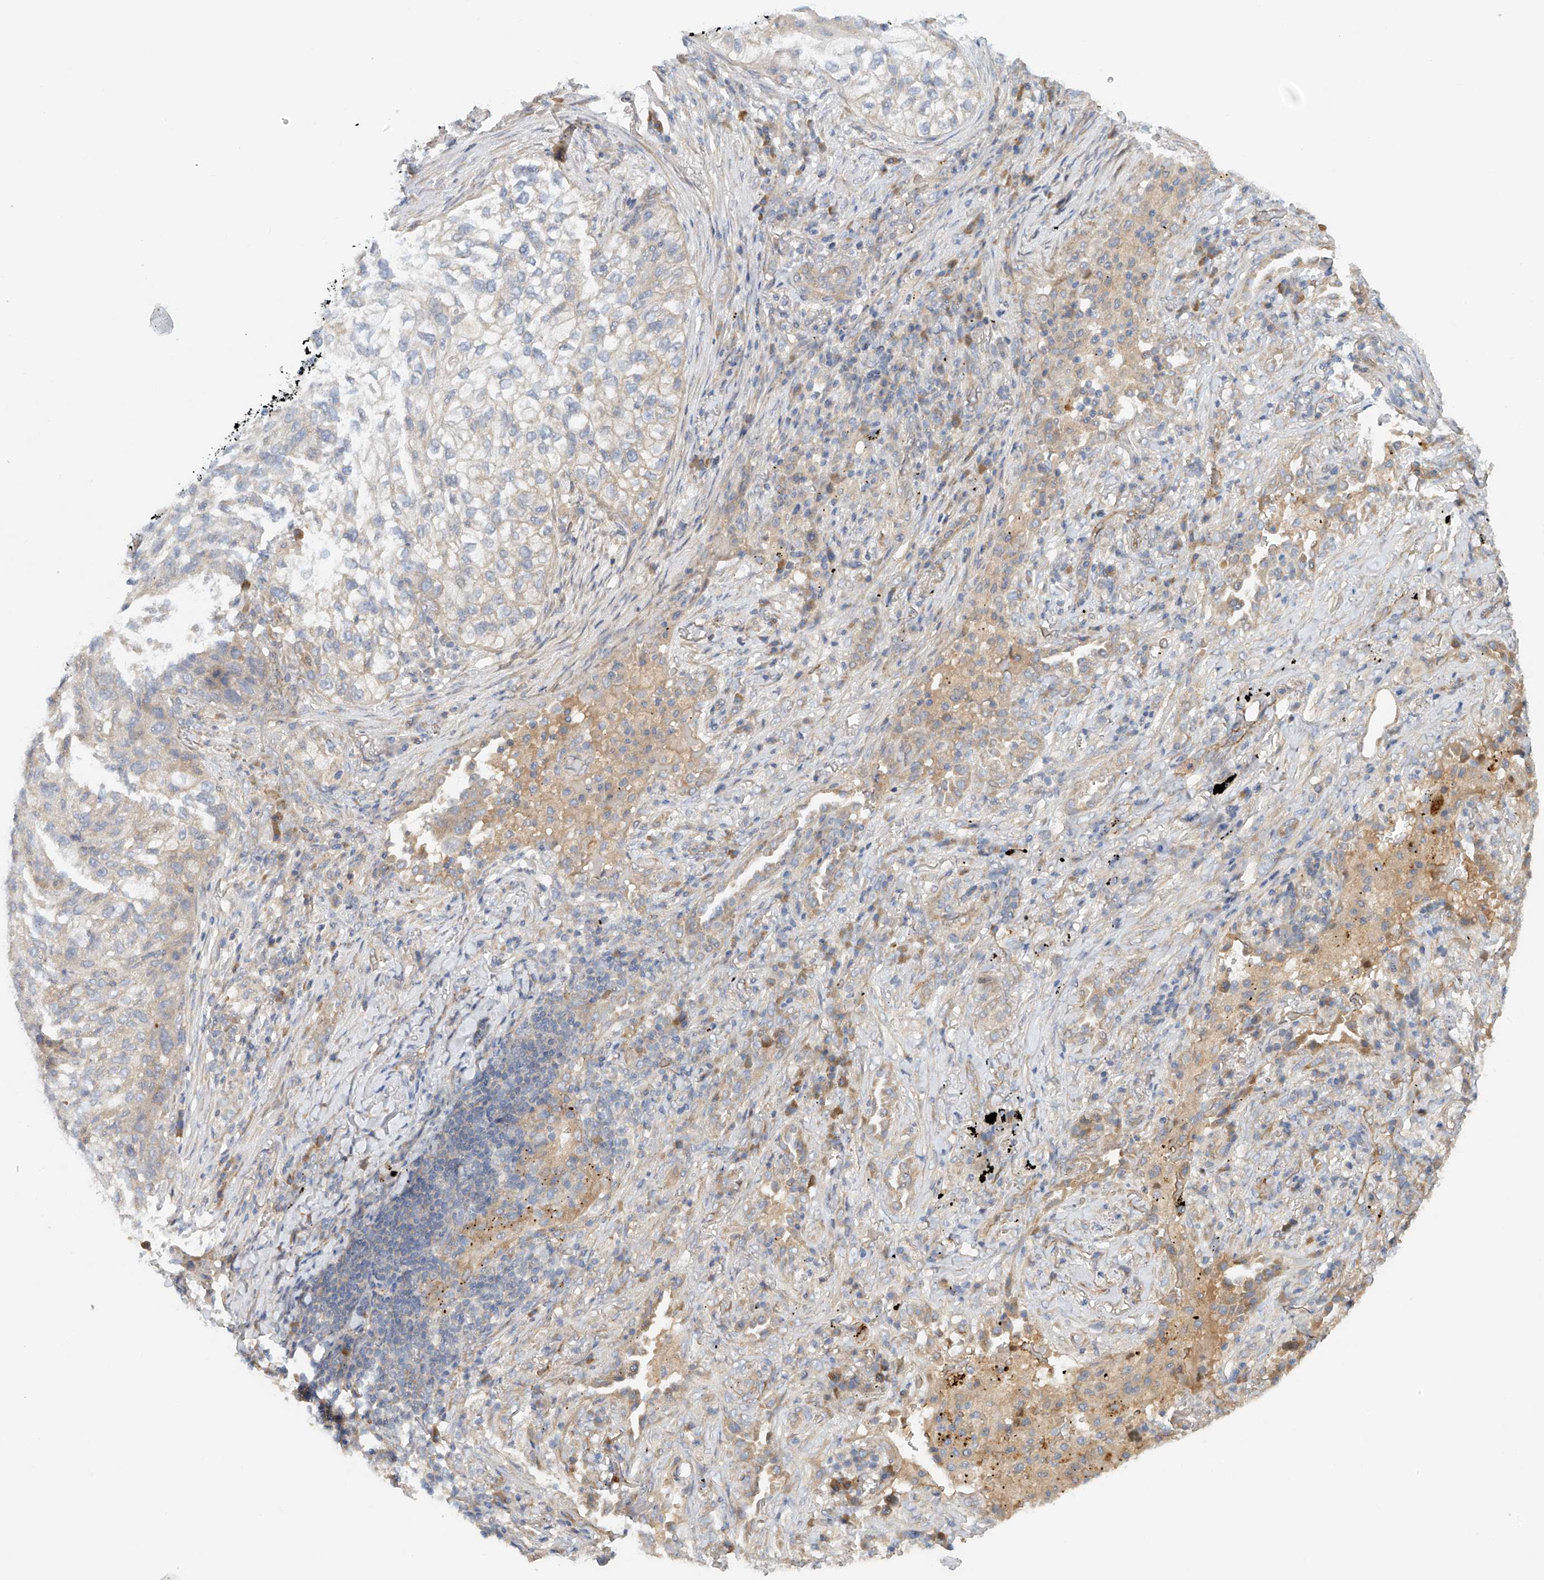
{"staining": {"intensity": "weak", "quantity": "25%-75%", "location": "cytoplasmic/membranous"}, "tissue": "lung cancer", "cell_type": "Tumor cells", "image_type": "cancer", "snomed": [{"axis": "morphology", "description": "Squamous cell carcinoma, NOS"}, {"axis": "topography", "description": "Lung"}], "caption": "Protein staining by IHC reveals weak cytoplasmic/membranous positivity in about 25%-75% of tumor cells in lung cancer (squamous cell carcinoma).", "gene": "LYRM9", "patient": {"sex": "female", "age": 63}}